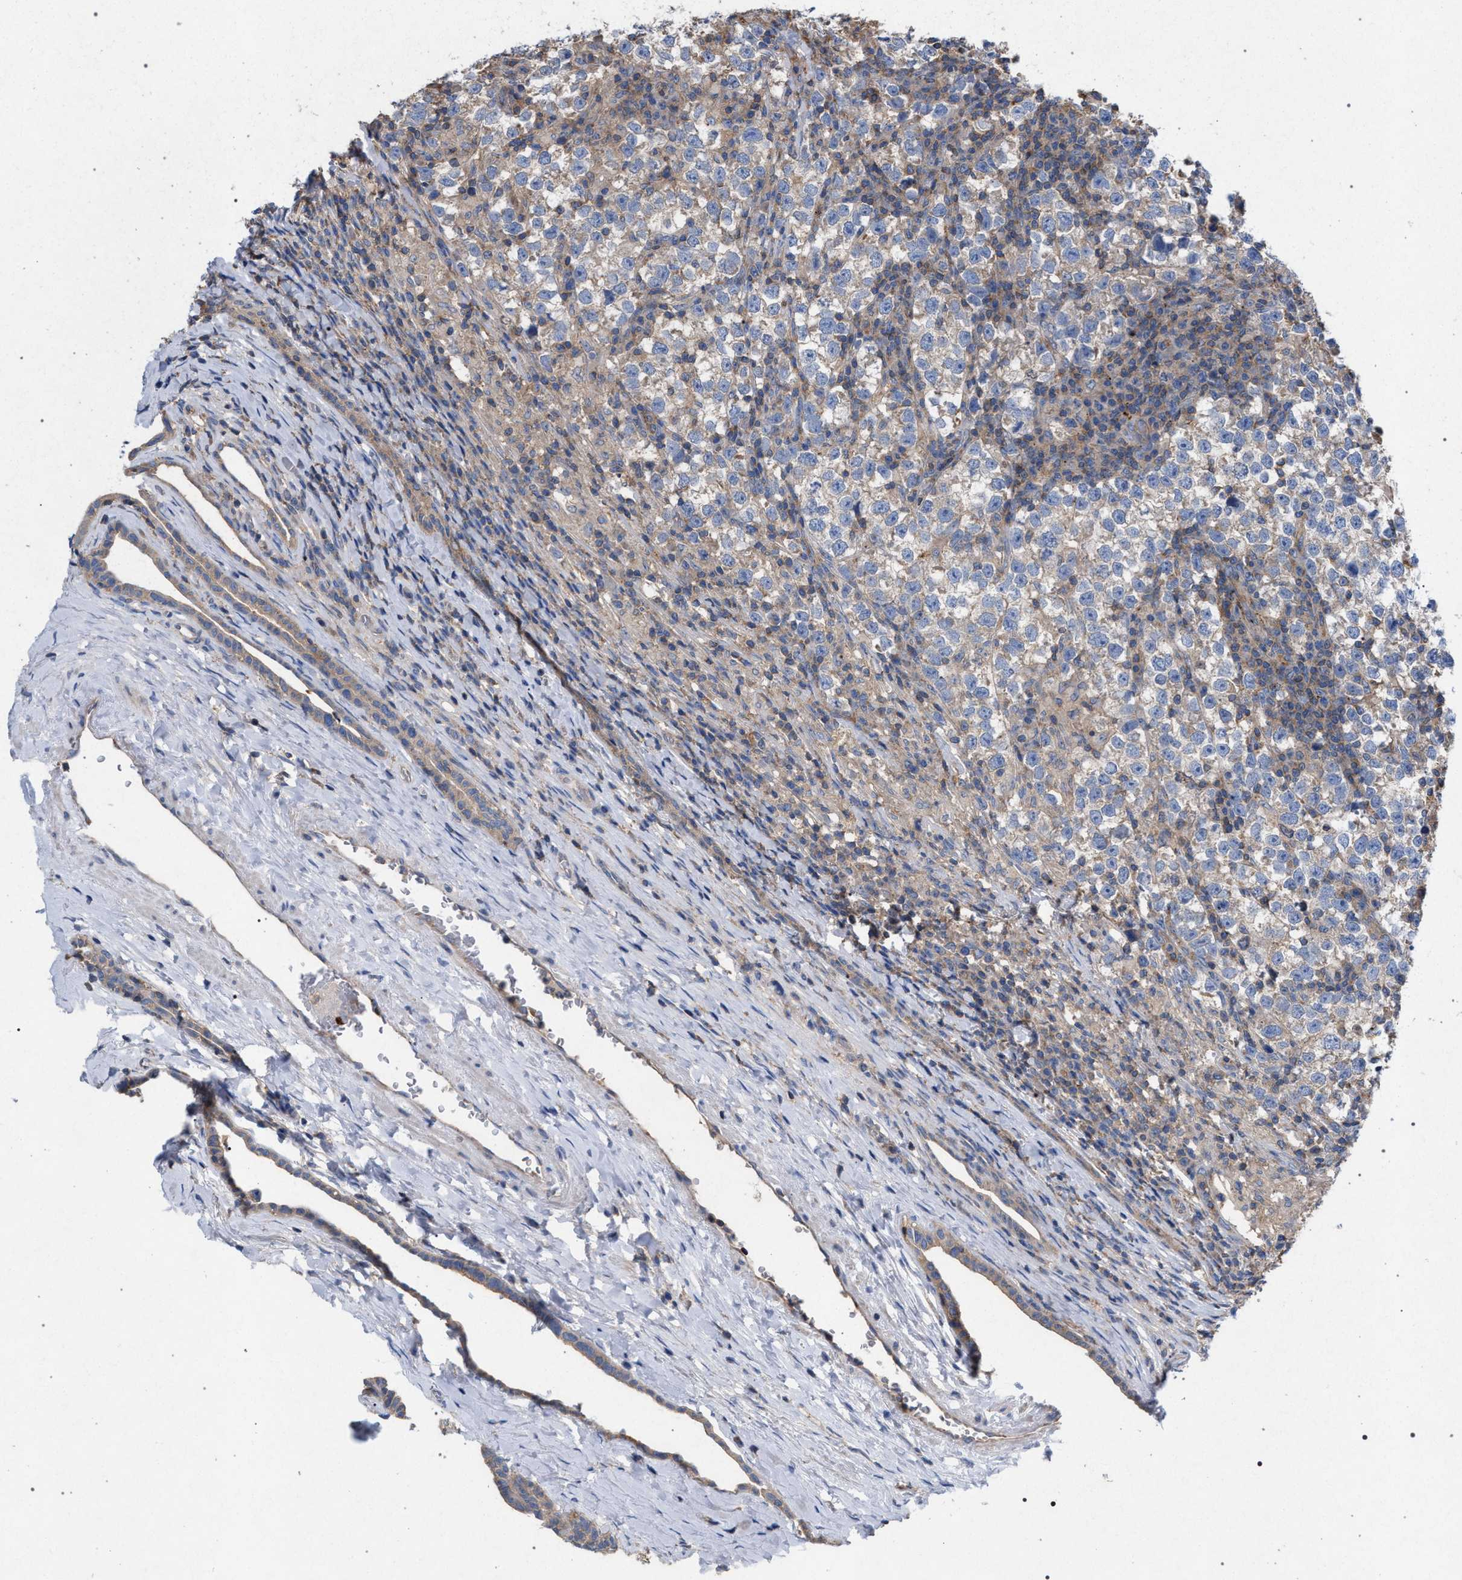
{"staining": {"intensity": "negative", "quantity": "none", "location": "none"}, "tissue": "testis cancer", "cell_type": "Tumor cells", "image_type": "cancer", "snomed": [{"axis": "morphology", "description": "Normal tissue, NOS"}, {"axis": "morphology", "description": "Seminoma, NOS"}, {"axis": "topography", "description": "Testis"}], "caption": "Immunohistochemical staining of human testis cancer reveals no significant expression in tumor cells.", "gene": "VPS13A", "patient": {"sex": "male", "age": 43}}